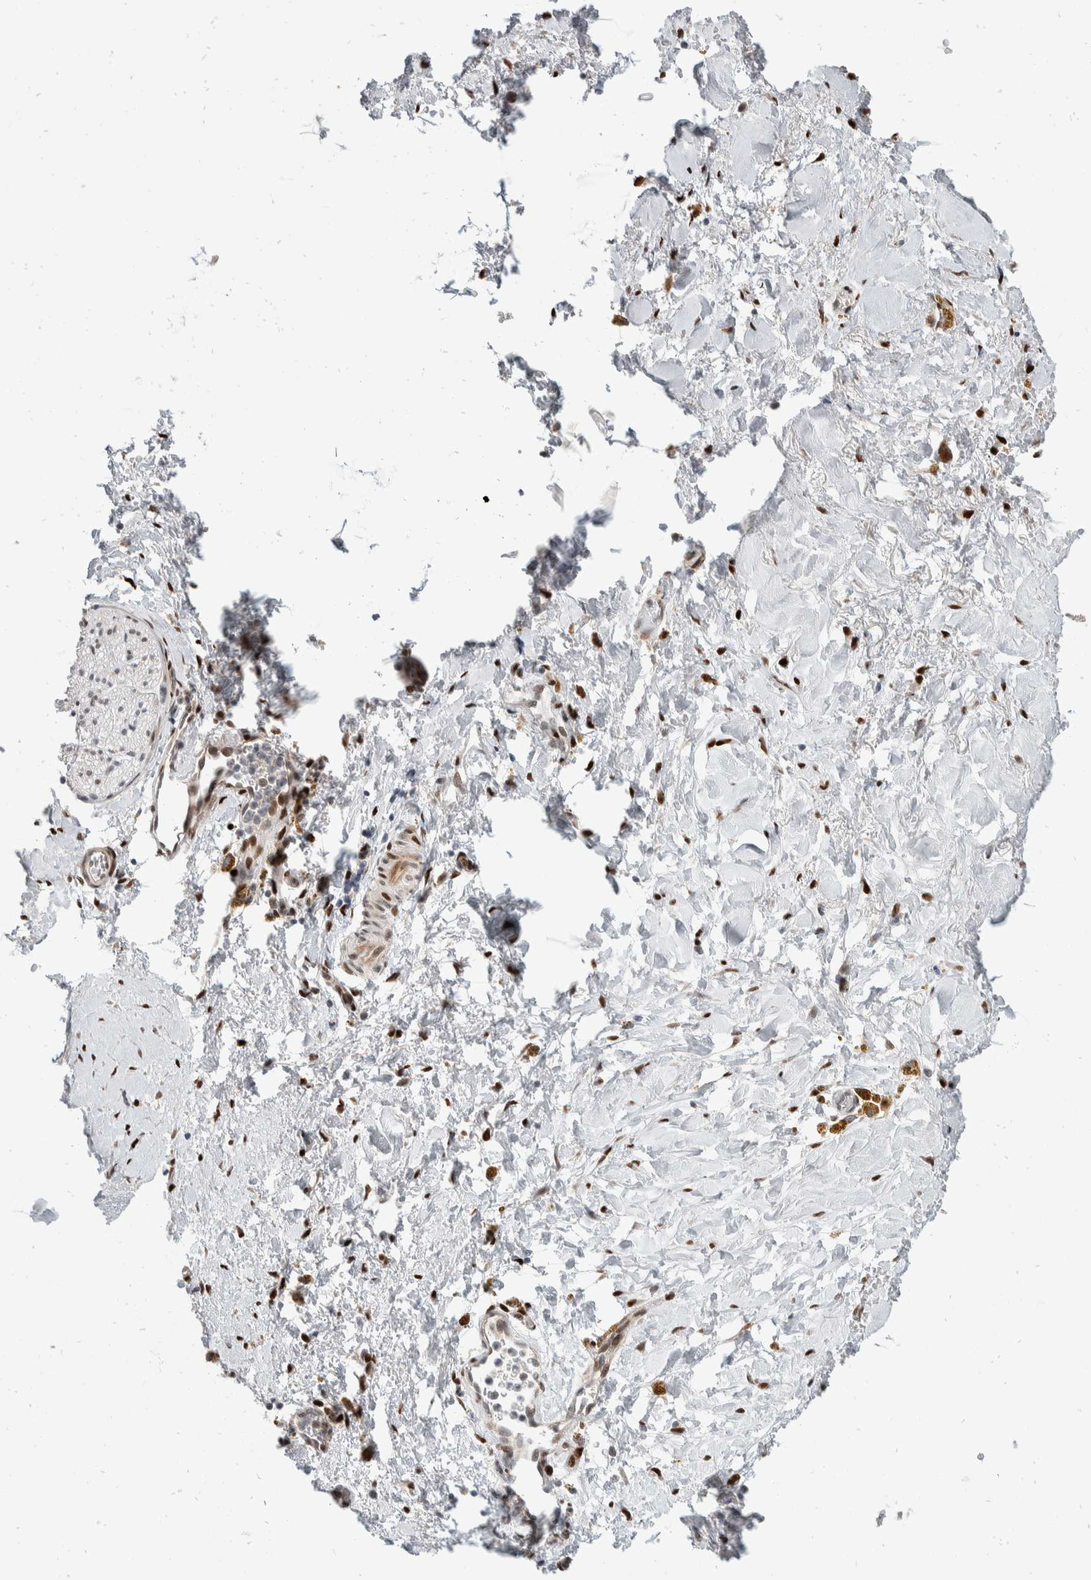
{"staining": {"intensity": "negative", "quantity": "none", "location": "none"}, "tissue": "adipose tissue", "cell_type": "Adipocytes", "image_type": "normal", "snomed": [{"axis": "morphology", "description": "Normal tissue, NOS"}, {"axis": "topography", "description": "Kidney"}, {"axis": "topography", "description": "Peripheral nerve tissue"}], "caption": "Histopathology image shows no protein positivity in adipocytes of normal adipose tissue. Brightfield microscopy of IHC stained with DAB (brown) and hematoxylin (blue), captured at high magnification.", "gene": "ZNF703", "patient": {"sex": "male", "age": 7}}